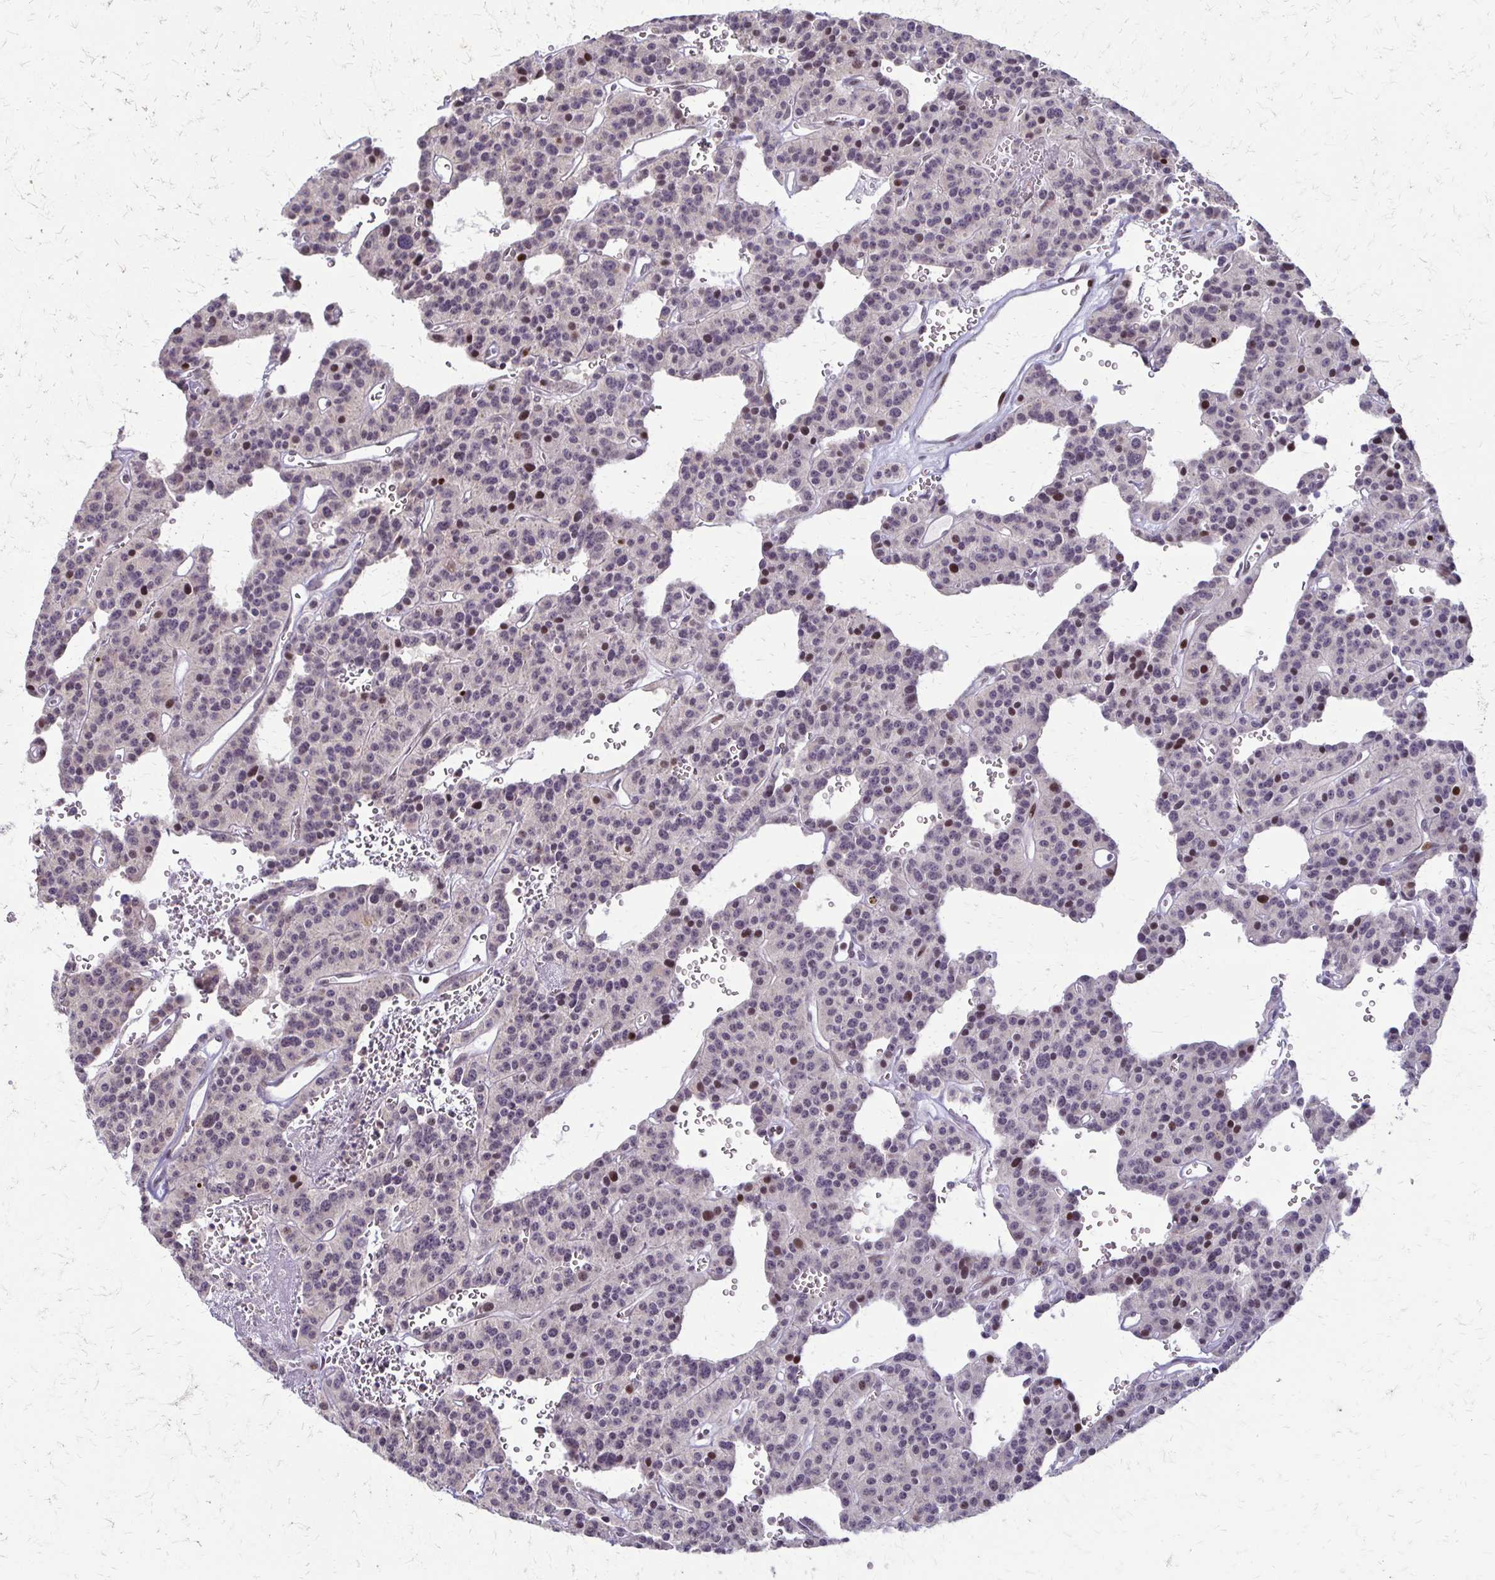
{"staining": {"intensity": "negative", "quantity": "none", "location": "none"}, "tissue": "carcinoid", "cell_type": "Tumor cells", "image_type": "cancer", "snomed": [{"axis": "morphology", "description": "Carcinoid, malignant, NOS"}, {"axis": "topography", "description": "Lung"}], "caption": "Immunohistochemical staining of human malignant carcinoid exhibits no significant staining in tumor cells.", "gene": "TRIR", "patient": {"sex": "female", "age": 71}}